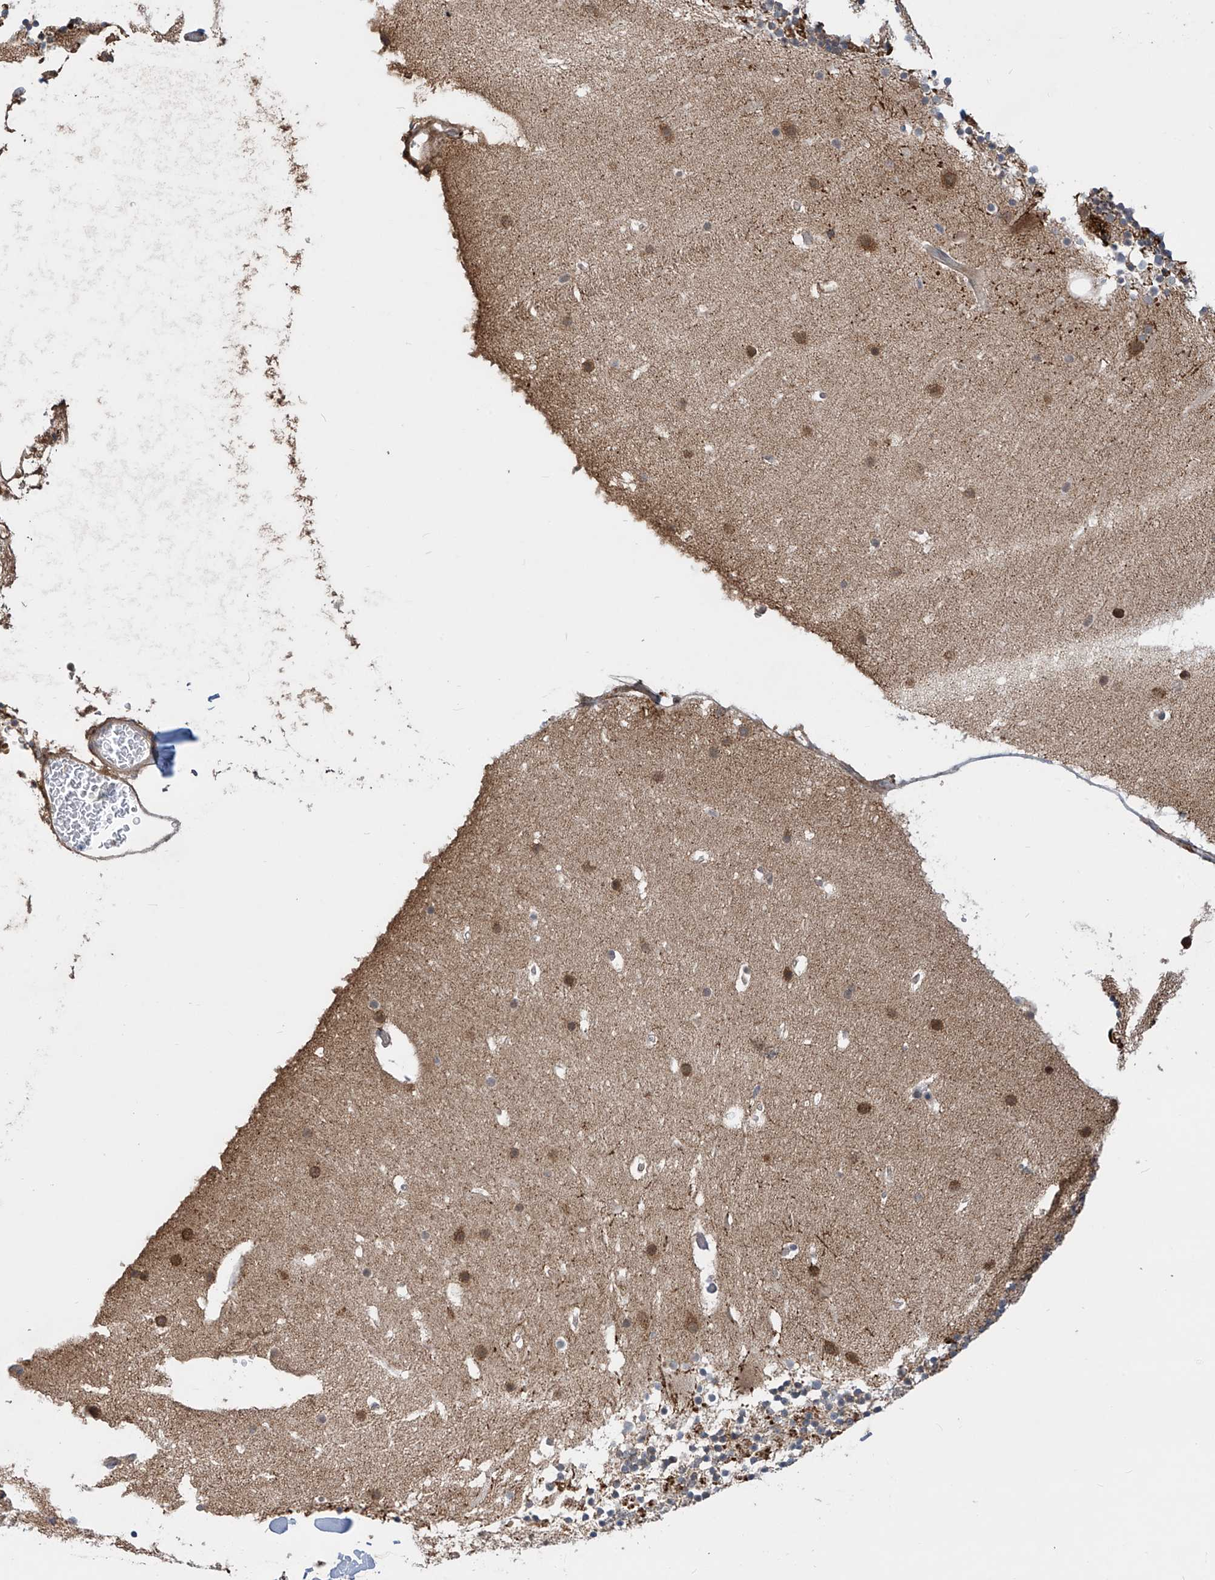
{"staining": {"intensity": "moderate", "quantity": ">75%", "location": "cytoplasmic/membranous"}, "tissue": "cerebellum", "cell_type": "Cells in granular layer", "image_type": "normal", "snomed": [{"axis": "morphology", "description": "Normal tissue, NOS"}, {"axis": "topography", "description": "Cerebellum"}], "caption": "Protein analysis of normal cerebellum demonstrates moderate cytoplasmic/membranous expression in about >75% of cells in granular layer.", "gene": "LAGE3", "patient": {"sex": "male", "age": 57}}